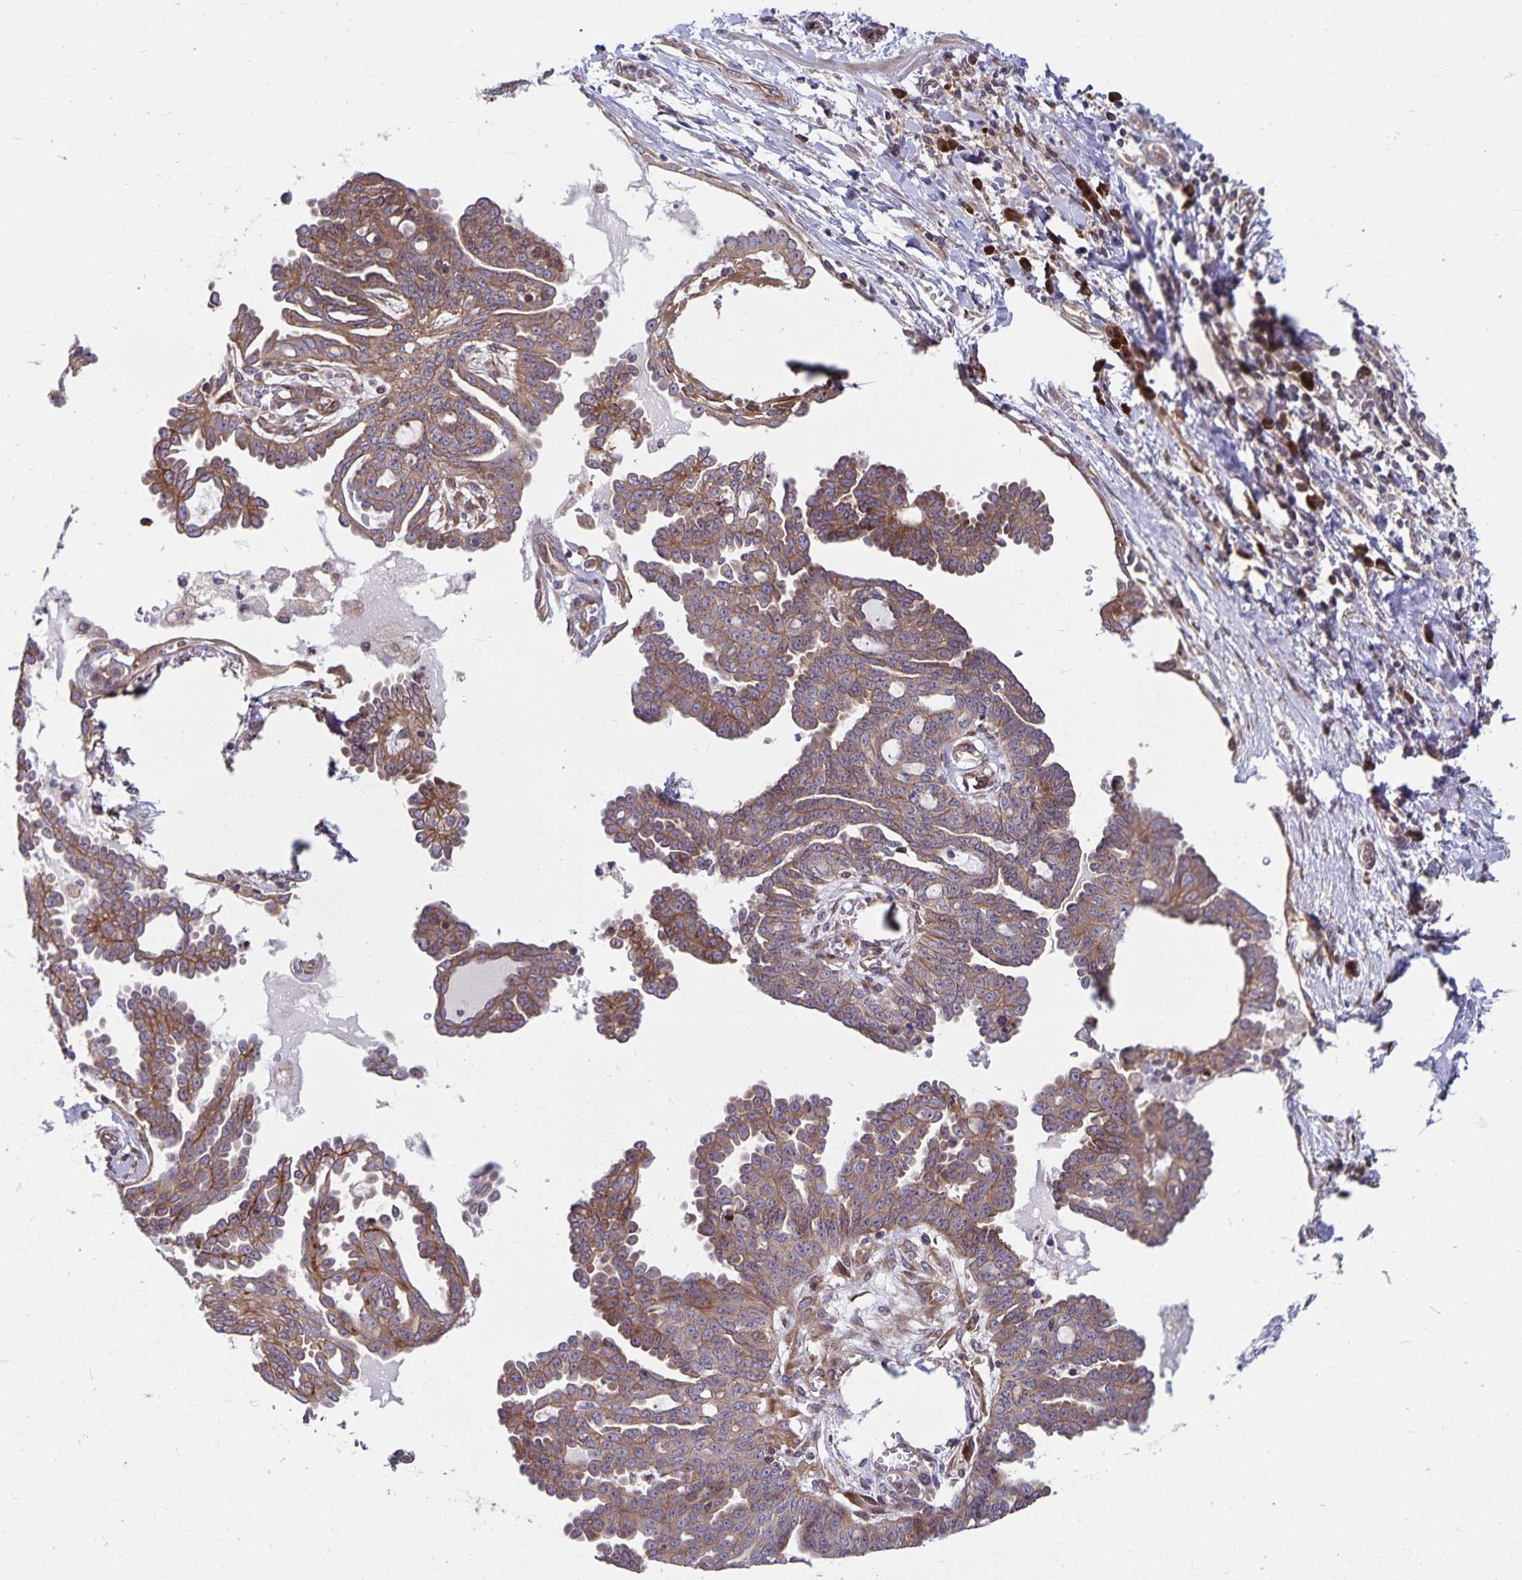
{"staining": {"intensity": "moderate", "quantity": "25%-75%", "location": "cytoplasmic/membranous"}, "tissue": "ovarian cancer", "cell_type": "Tumor cells", "image_type": "cancer", "snomed": [{"axis": "morphology", "description": "Cystadenocarcinoma, serous, NOS"}, {"axis": "topography", "description": "Ovary"}], "caption": "The image reveals staining of ovarian cancer, revealing moderate cytoplasmic/membranous protein staining (brown color) within tumor cells. (DAB (3,3'-diaminobenzidine) = brown stain, brightfield microscopy at high magnification).", "gene": "SEC62", "patient": {"sex": "female", "age": 71}}